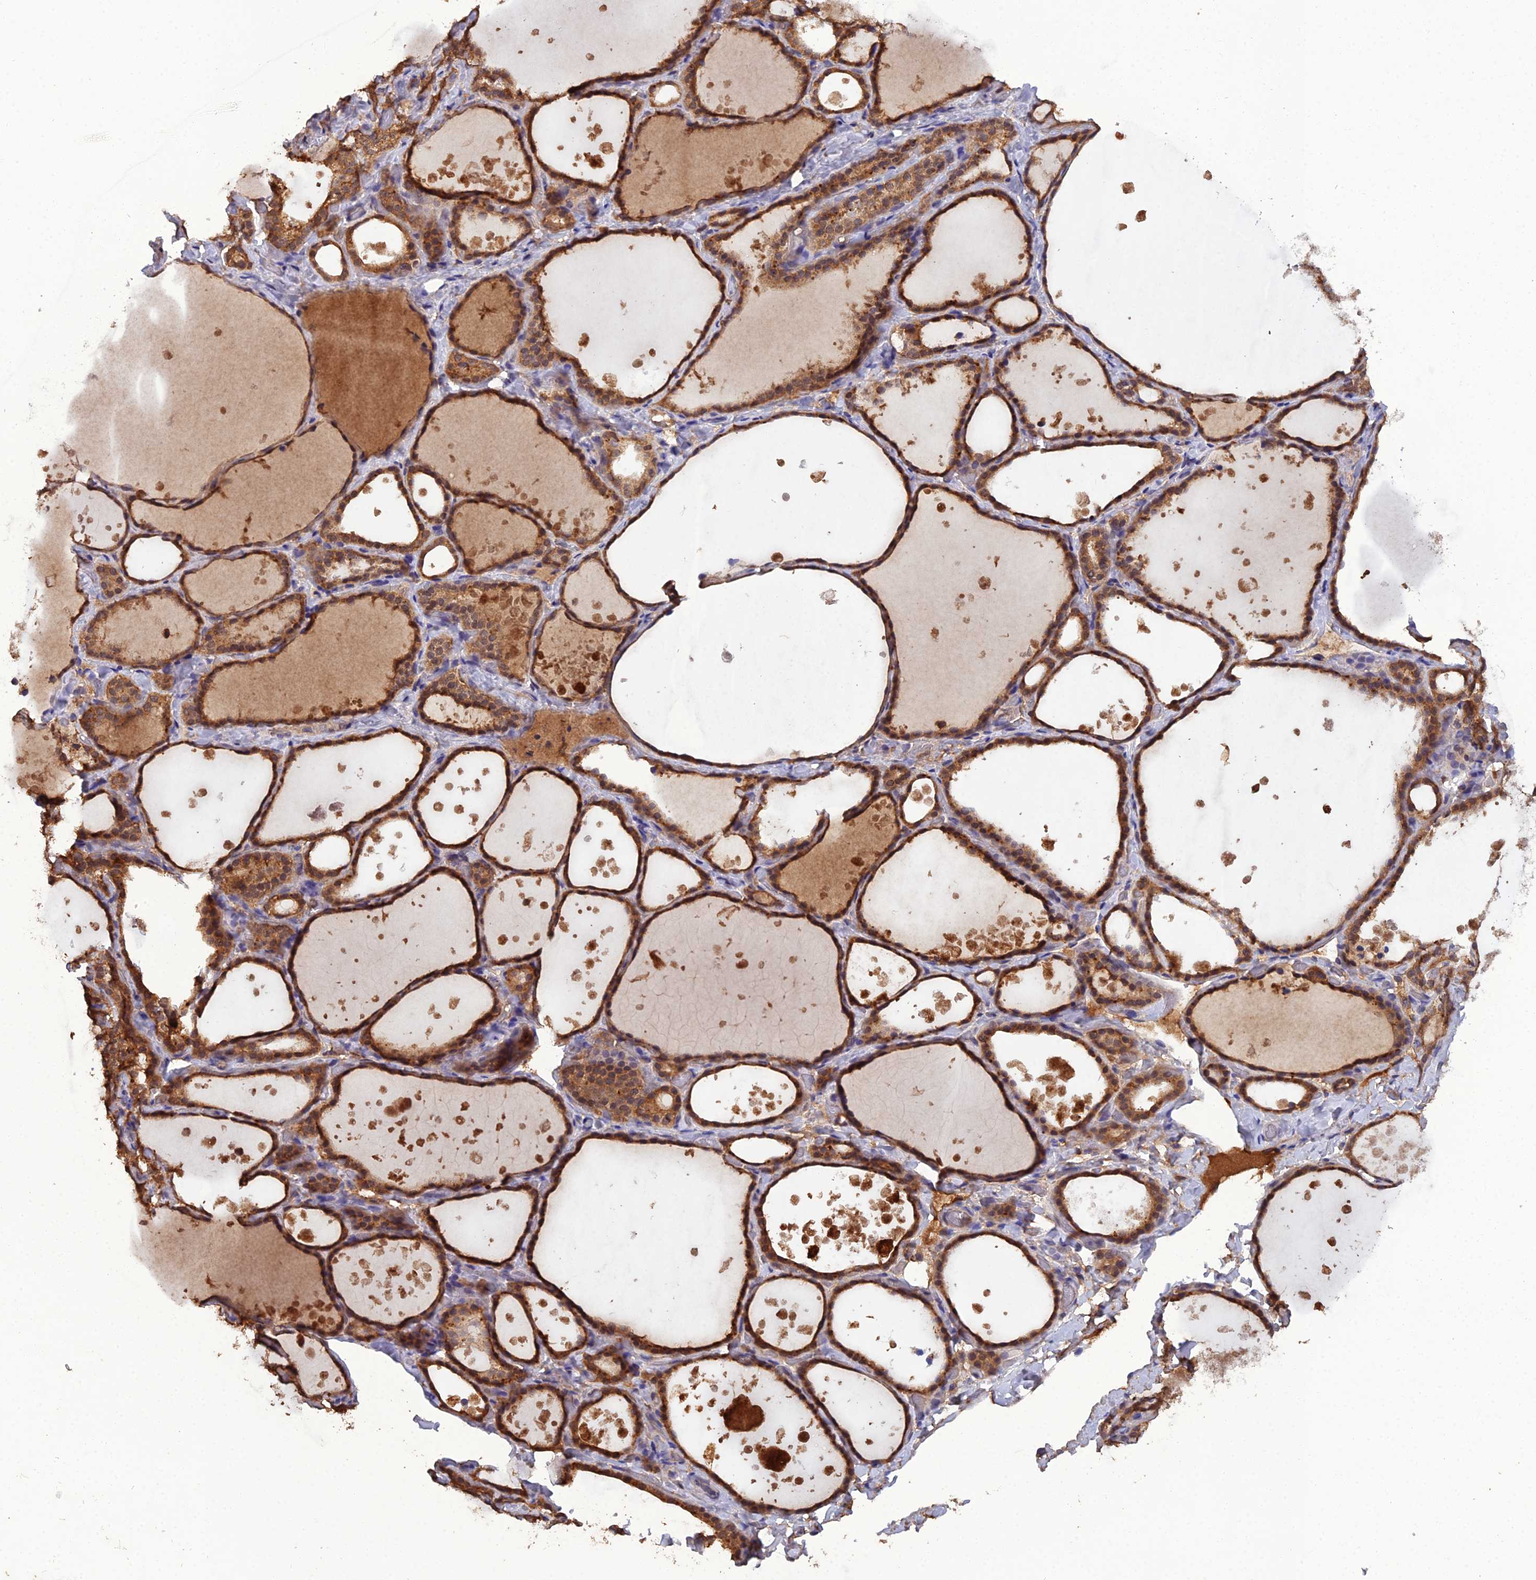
{"staining": {"intensity": "strong", "quantity": ">75%", "location": "cytoplasmic/membranous"}, "tissue": "thyroid gland", "cell_type": "Glandular cells", "image_type": "normal", "snomed": [{"axis": "morphology", "description": "Normal tissue, NOS"}, {"axis": "topography", "description": "Thyroid gland"}], "caption": "An image showing strong cytoplasmic/membranous positivity in about >75% of glandular cells in benign thyroid gland, as visualized by brown immunohistochemical staining.", "gene": "TMEM258", "patient": {"sex": "female", "age": 44}}